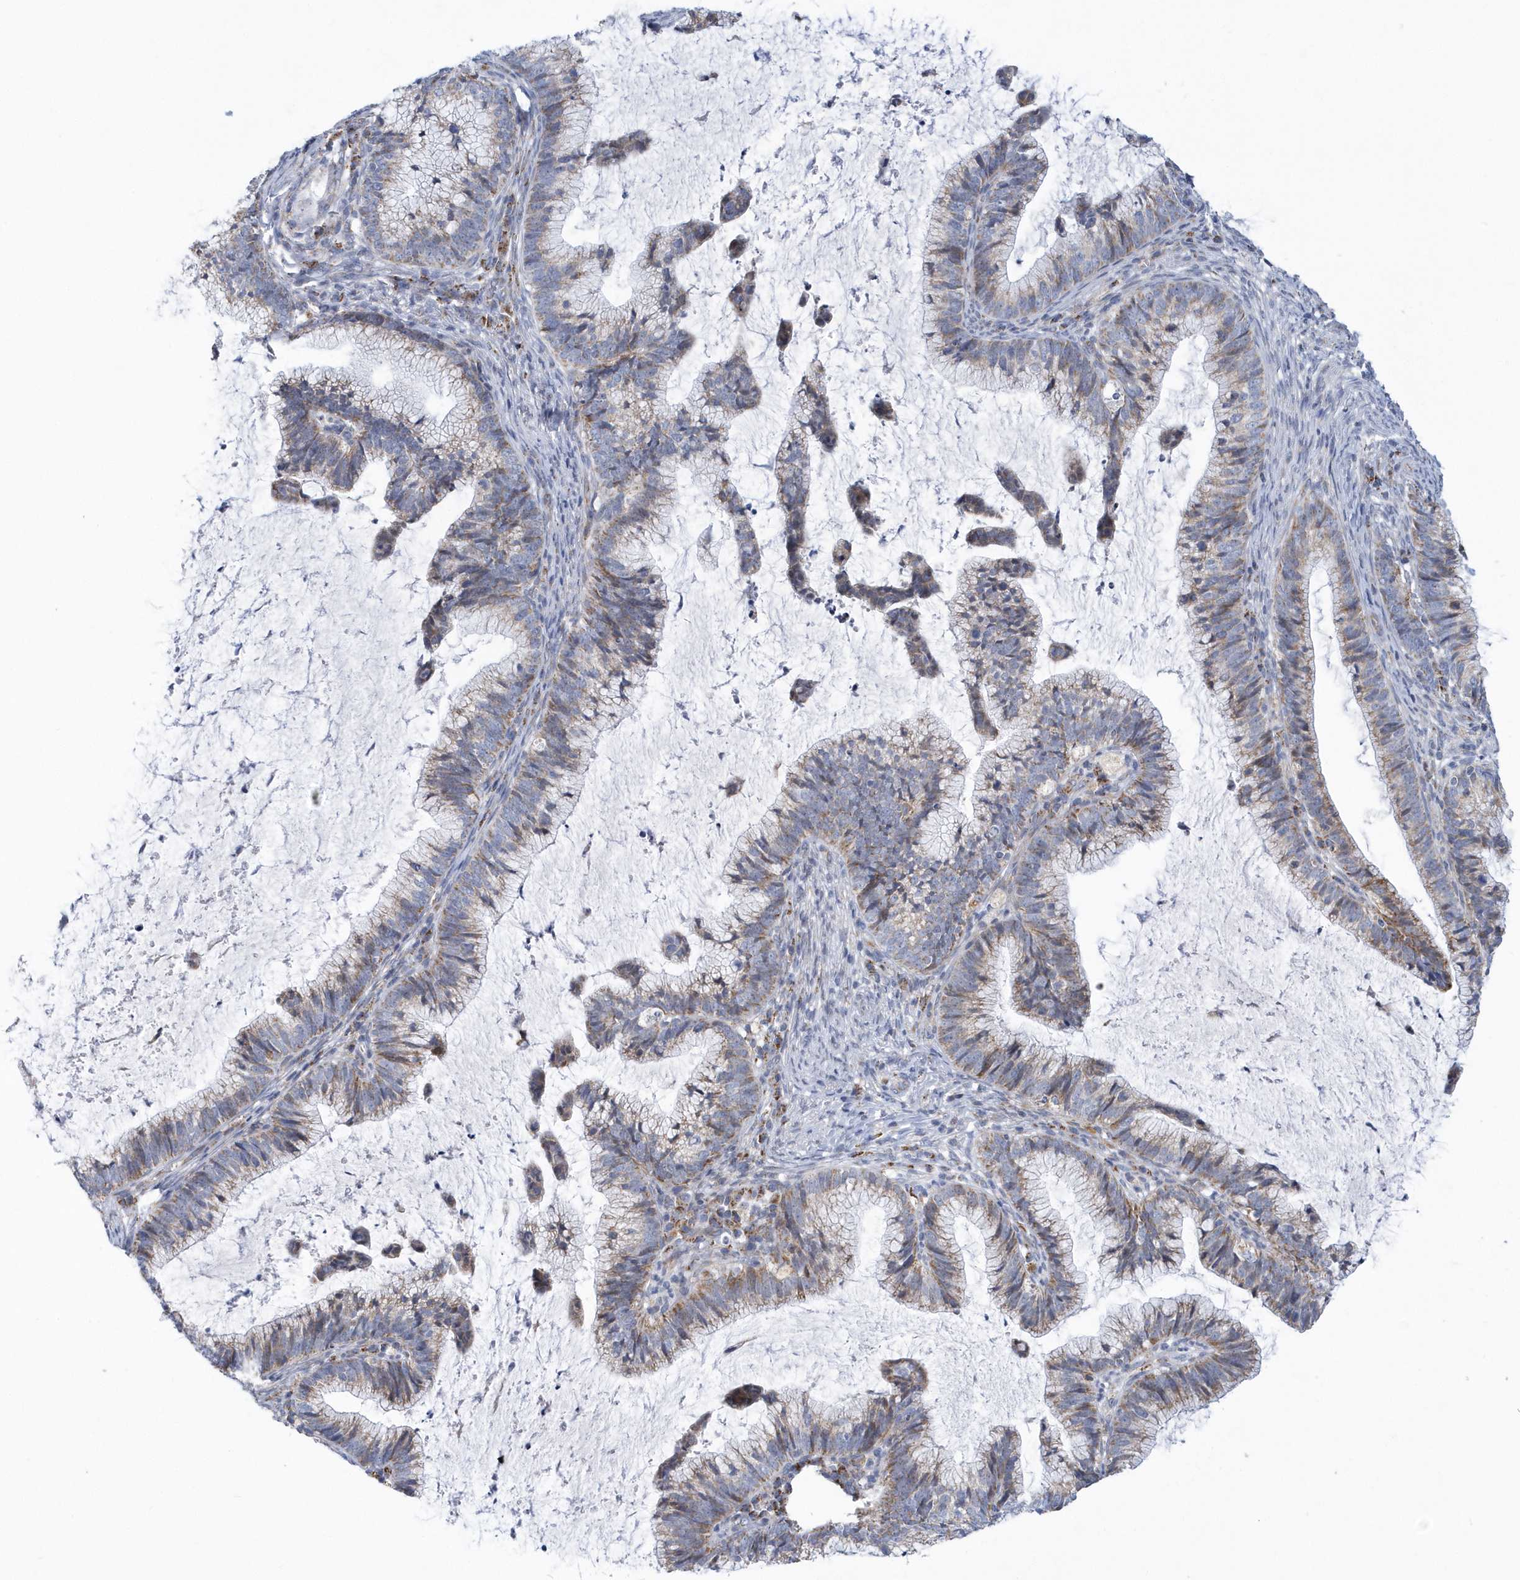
{"staining": {"intensity": "weak", "quantity": "25%-75%", "location": "cytoplasmic/membranous"}, "tissue": "cervical cancer", "cell_type": "Tumor cells", "image_type": "cancer", "snomed": [{"axis": "morphology", "description": "Adenocarcinoma, NOS"}, {"axis": "topography", "description": "Cervix"}], "caption": "Protein staining shows weak cytoplasmic/membranous staining in approximately 25%-75% of tumor cells in cervical cancer (adenocarcinoma).", "gene": "VWA5B2", "patient": {"sex": "female", "age": 36}}